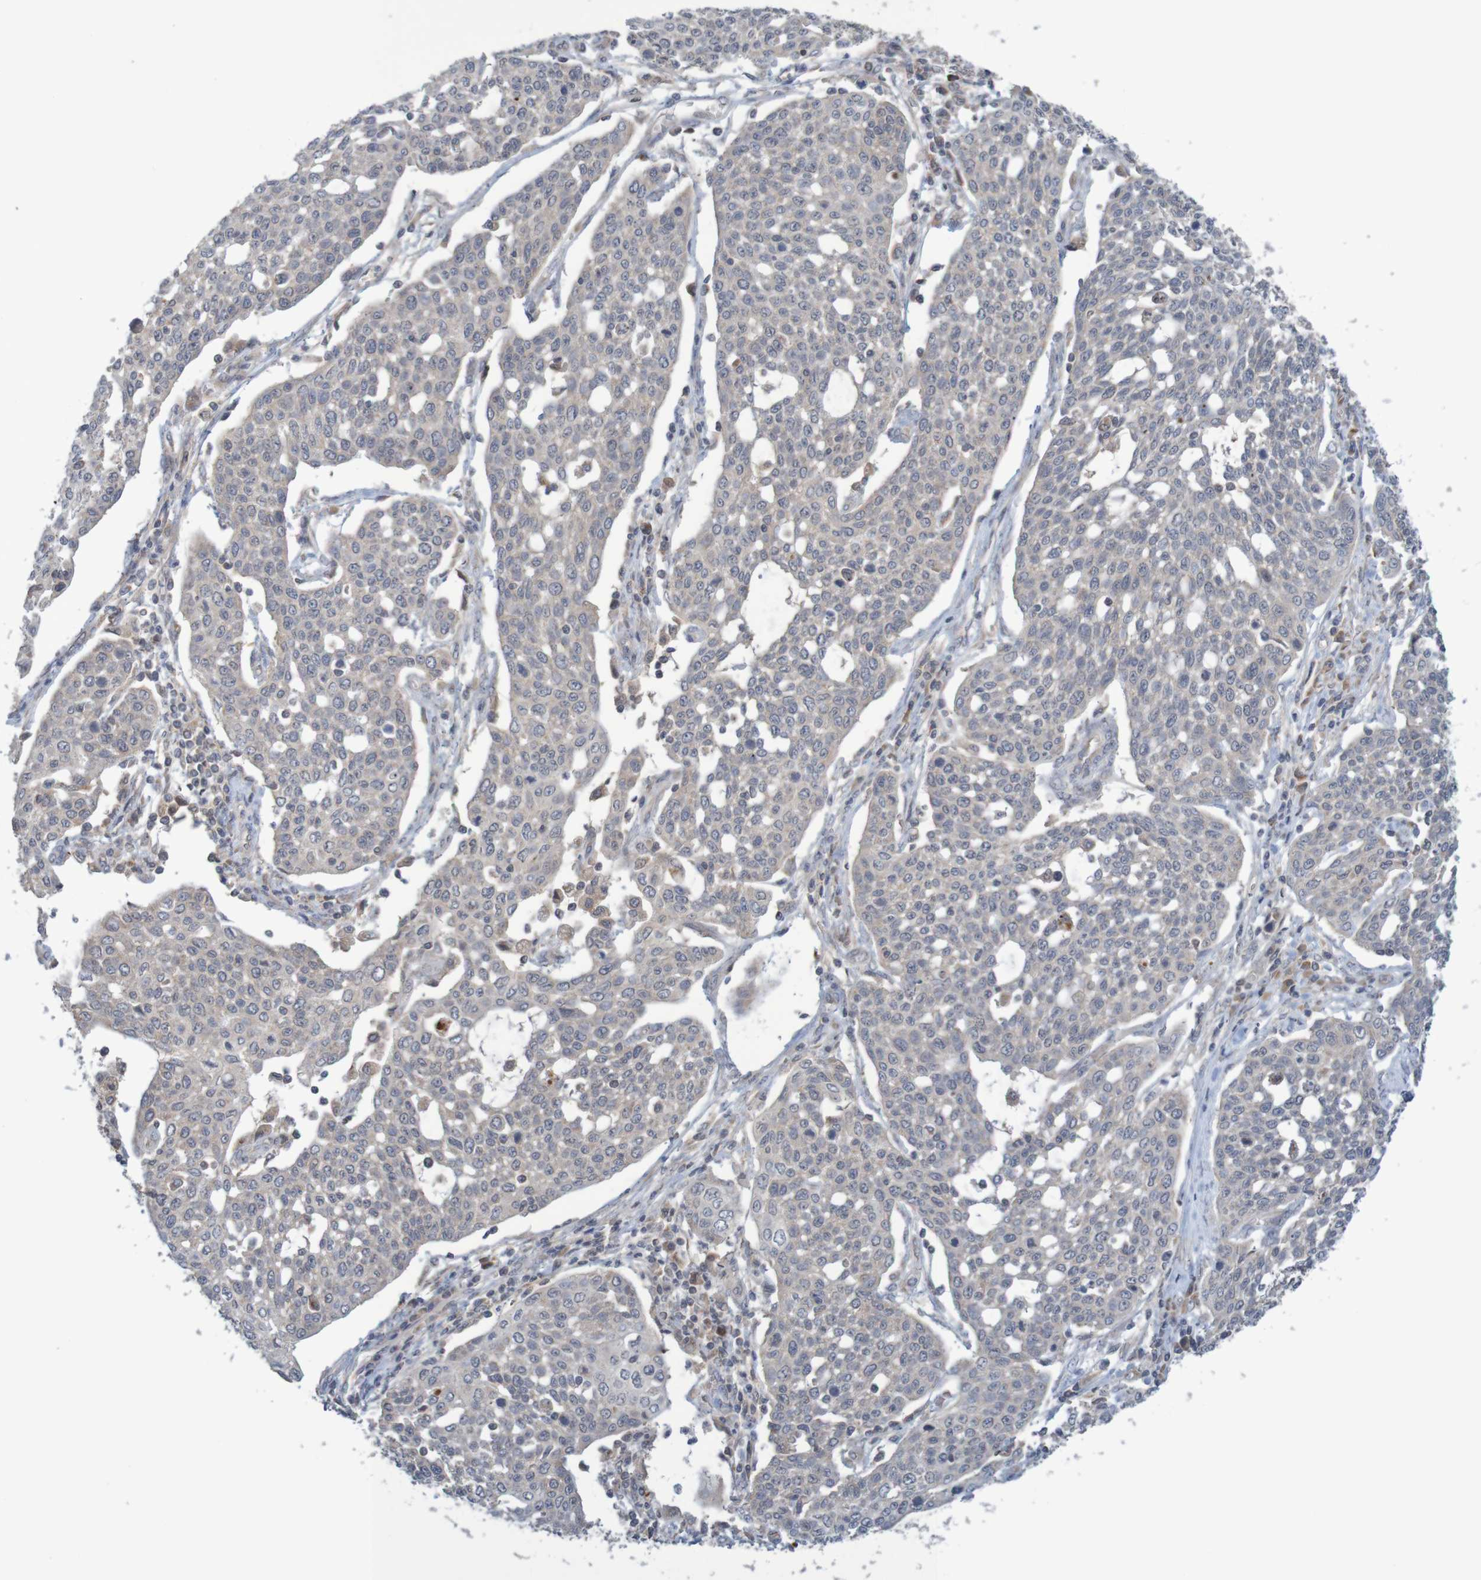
{"staining": {"intensity": "negative", "quantity": "none", "location": "none"}, "tissue": "cervical cancer", "cell_type": "Tumor cells", "image_type": "cancer", "snomed": [{"axis": "morphology", "description": "Squamous cell carcinoma, NOS"}, {"axis": "topography", "description": "Cervix"}], "caption": "Cervical cancer was stained to show a protein in brown. There is no significant staining in tumor cells.", "gene": "ANKK1", "patient": {"sex": "female", "age": 34}}